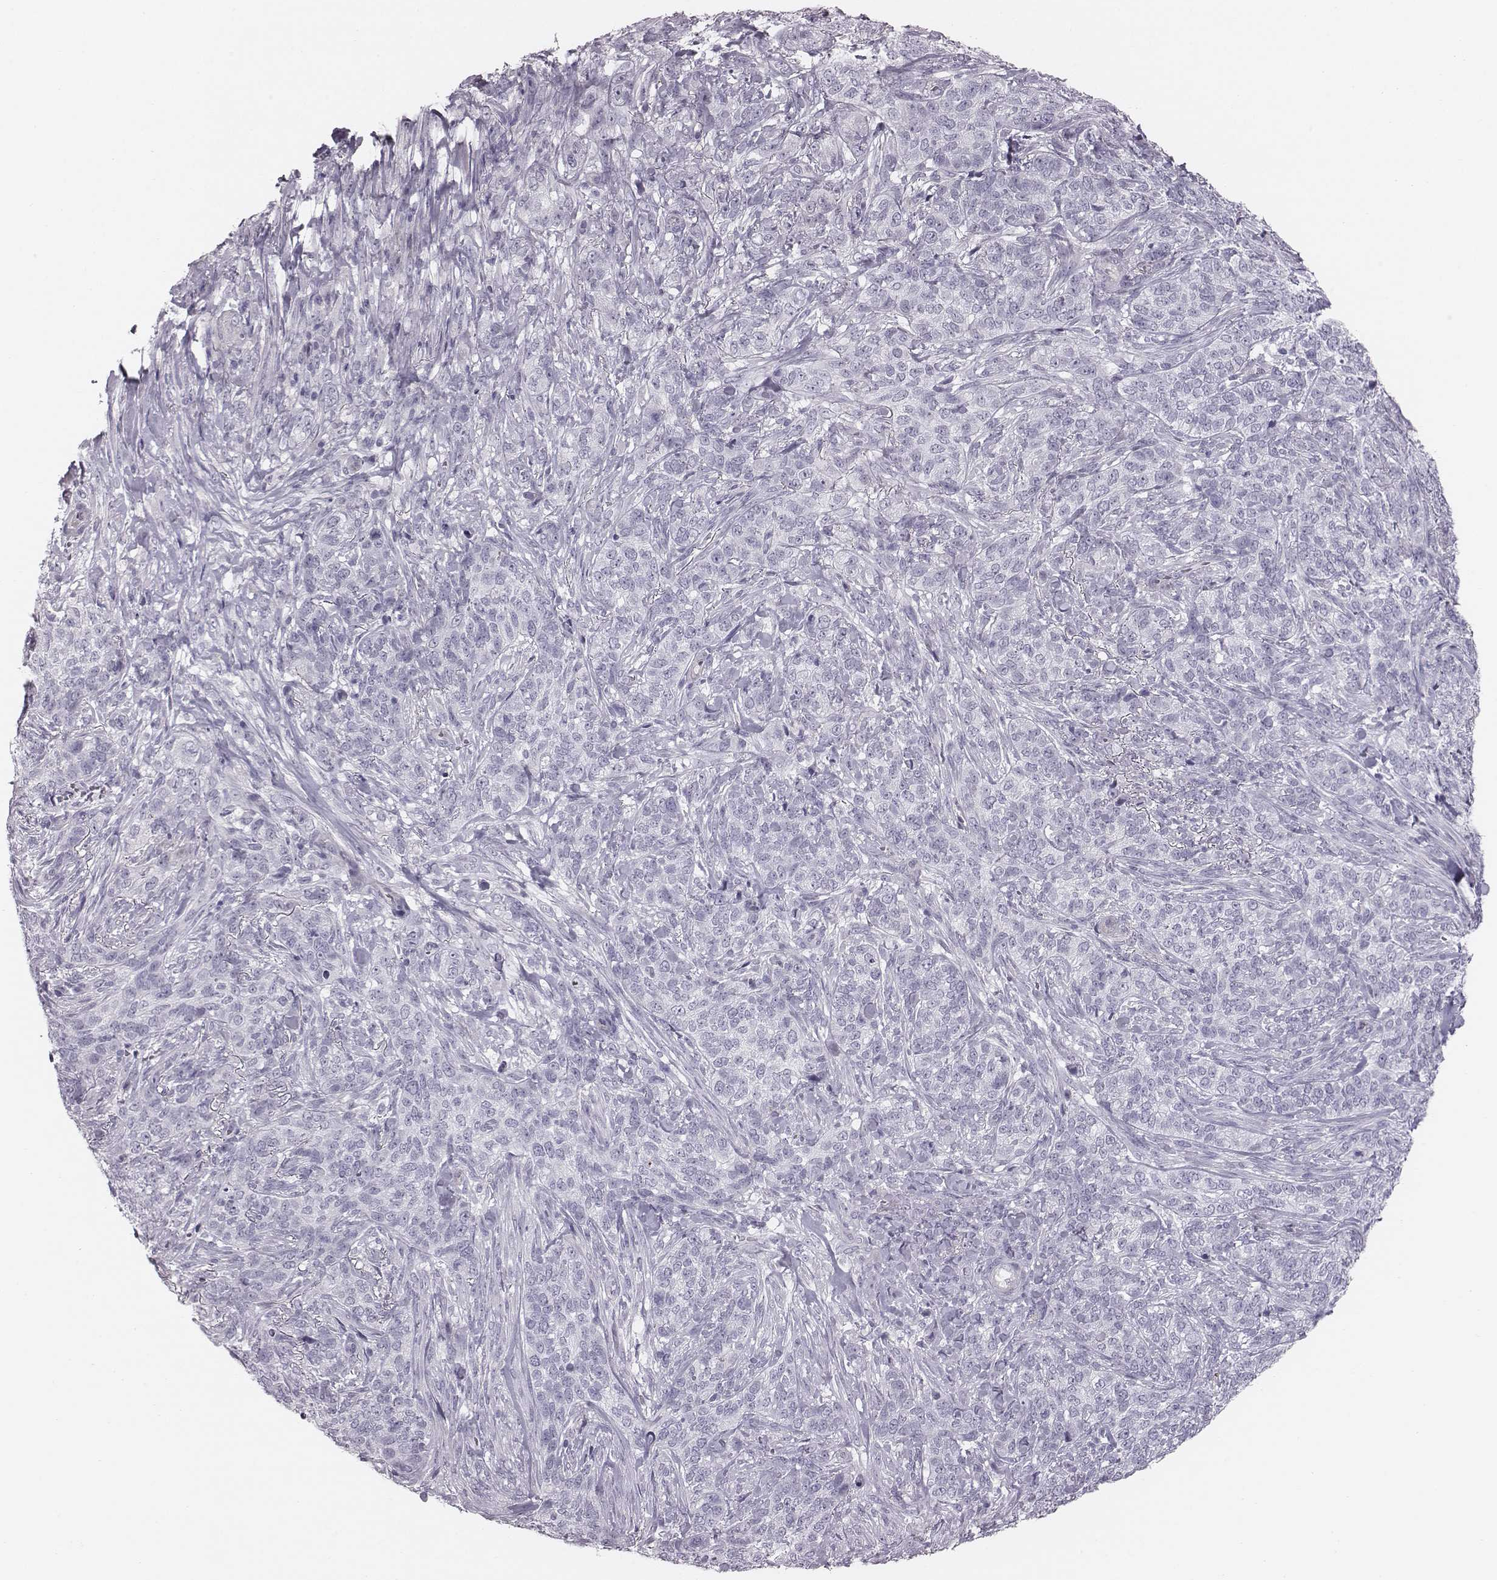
{"staining": {"intensity": "negative", "quantity": "none", "location": "none"}, "tissue": "skin cancer", "cell_type": "Tumor cells", "image_type": "cancer", "snomed": [{"axis": "morphology", "description": "Basal cell carcinoma"}, {"axis": "topography", "description": "Skin"}], "caption": "Tumor cells are negative for brown protein staining in basal cell carcinoma (skin).", "gene": "CACNG4", "patient": {"sex": "female", "age": 69}}